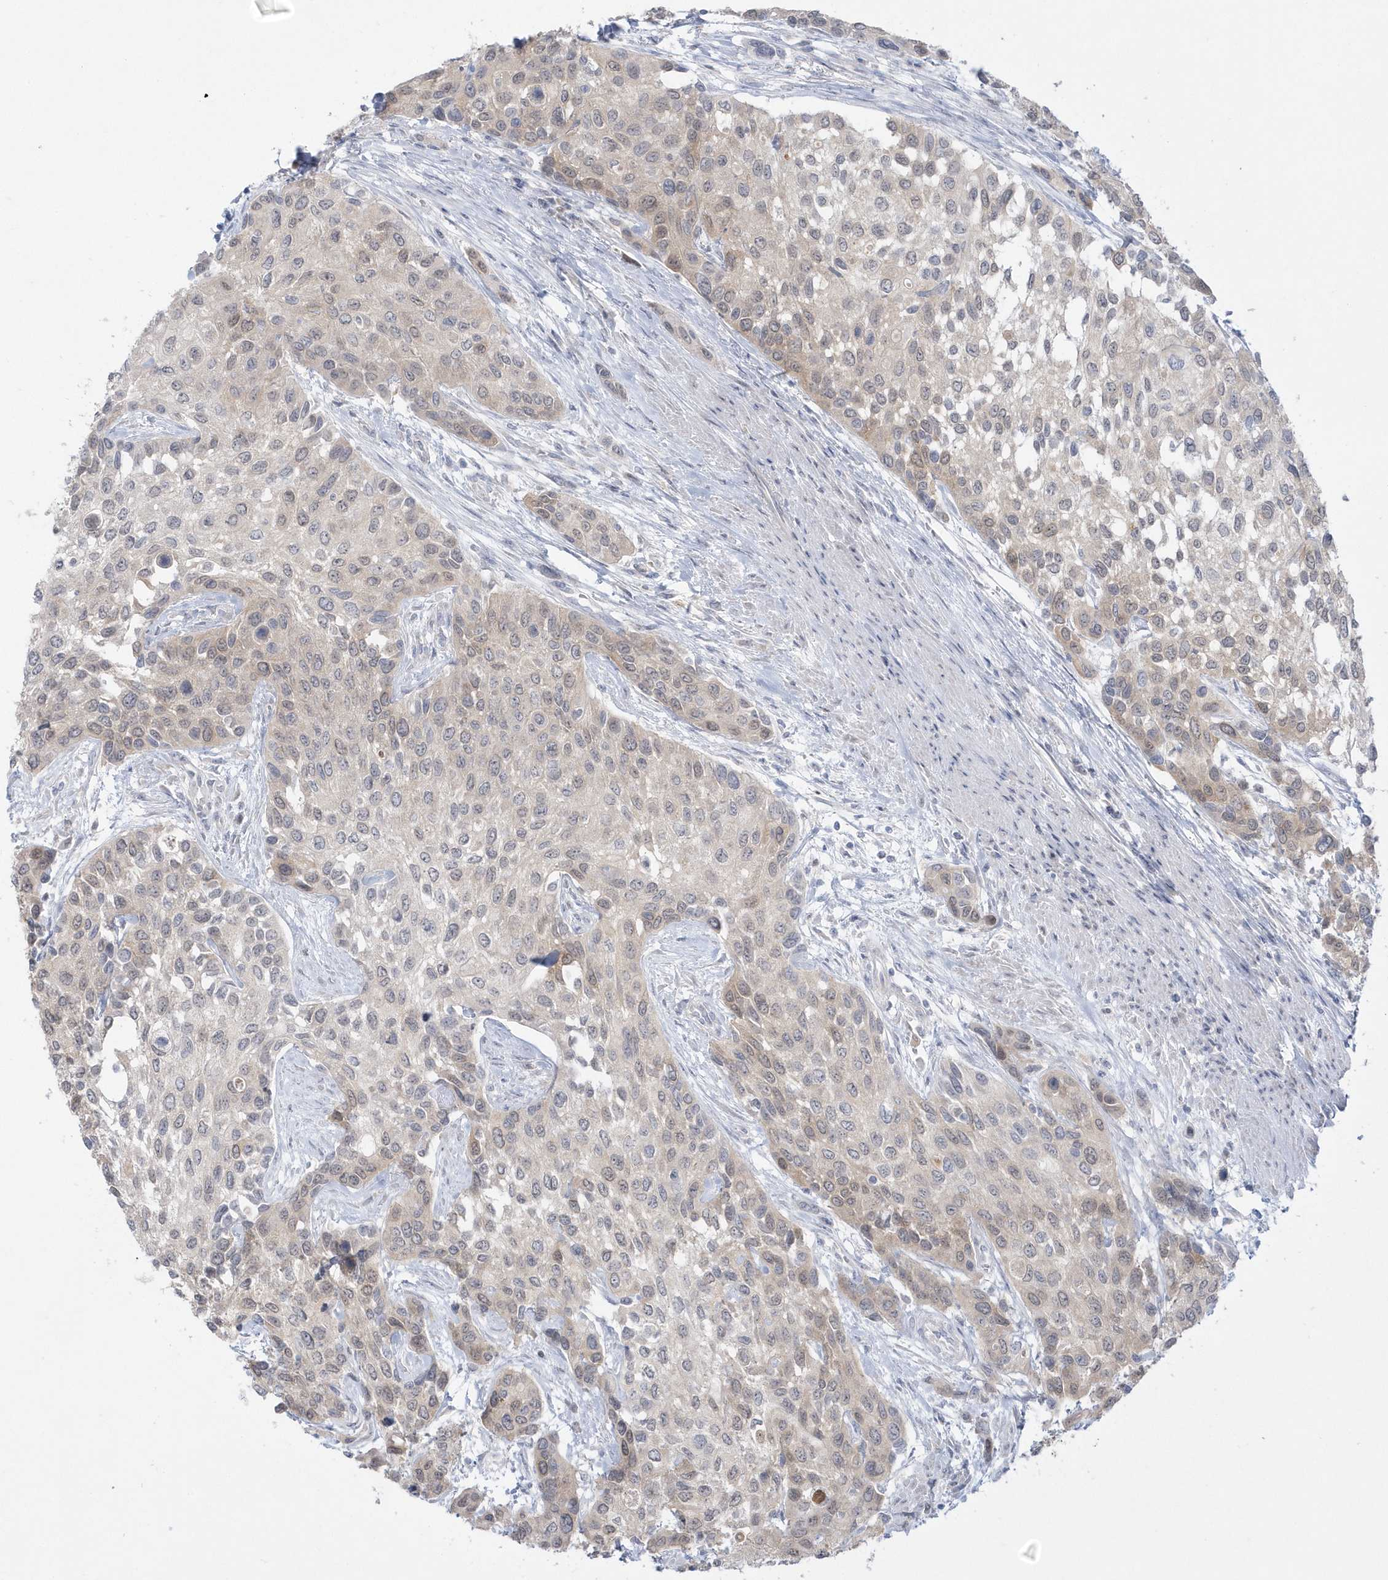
{"staining": {"intensity": "weak", "quantity": "<25%", "location": "cytoplasmic/membranous,nuclear"}, "tissue": "urothelial cancer", "cell_type": "Tumor cells", "image_type": "cancer", "snomed": [{"axis": "morphology", "description": "Normal tissue, NOS"}, {"axis": "morphology", "description": "Urothelial carcinoma, High grade"}, {"axis": "topography", "description": "Vascular tissue"}, {"axis": "topography", "description": "Urinary bladder"}], "caption": "The micrograph reveals no significant expression in tumor cells of urothelial cancer.", "gene": "PCBD1", "patient": {"sex": "female", "age": 56}}